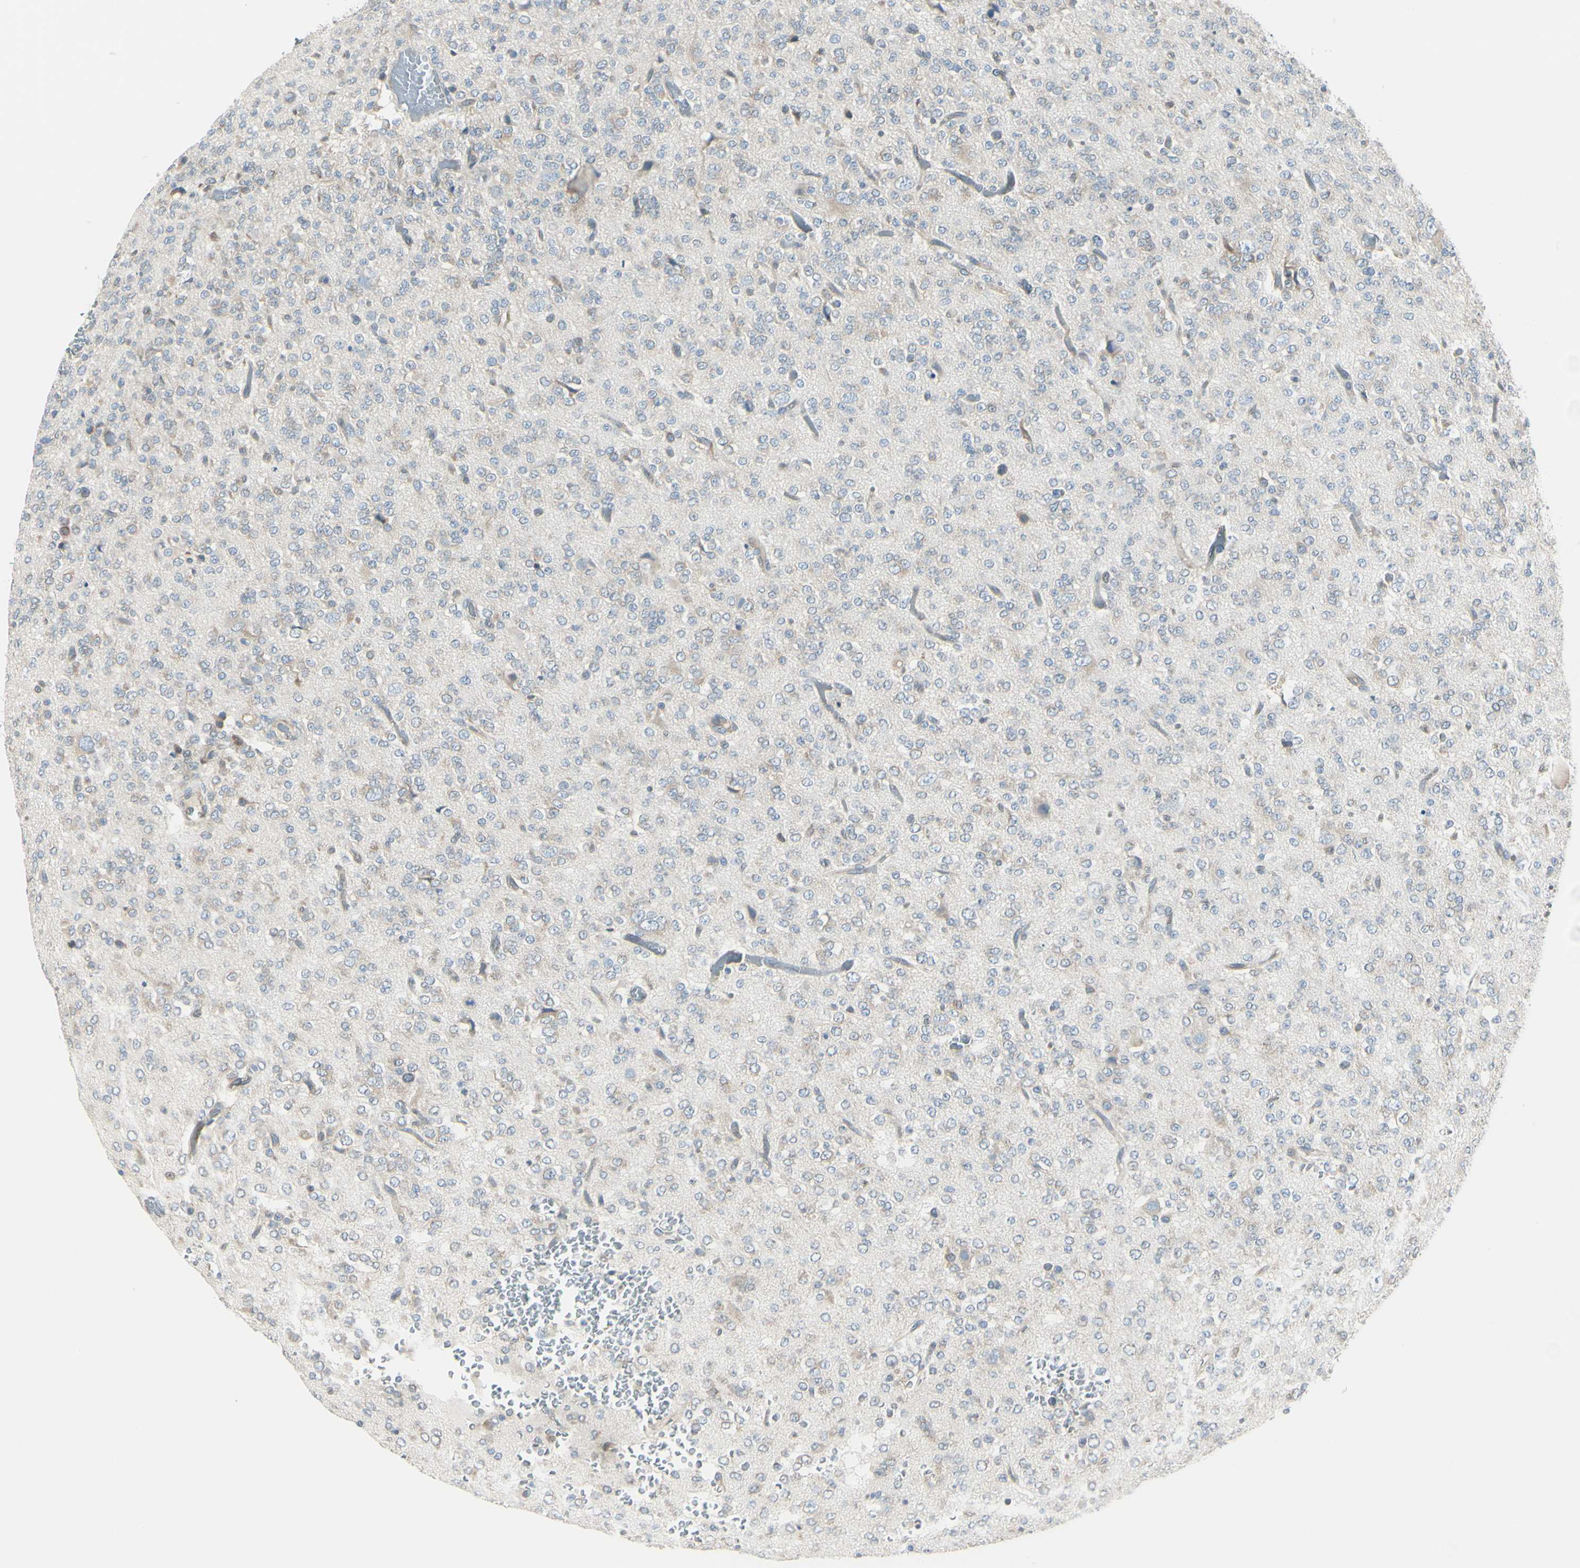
{"staining": {"intensity": "weak", "quantity": "25%-75%", "location": "cytoplasmic/membranous"}, "tissue": "glioma", "cell_type": "Tumor cells", "image_type": "cancer", "snomed": [{"axis": "morphology", "description": "Glioma, malignant, Low grade"}, {"axis": "topography", "description": "Brain"}], "caption": "Immunohistochemistry (DAB (3,3'-diaminobenzidine)) staining of human malignant glioma (low-grade) demonstrates weak cytoplasmic/membranous protein expression in approximately 25%-75% of tumor cells.", "gene": "SELENOS", "patient": {"sex": "male", "age": 38}}